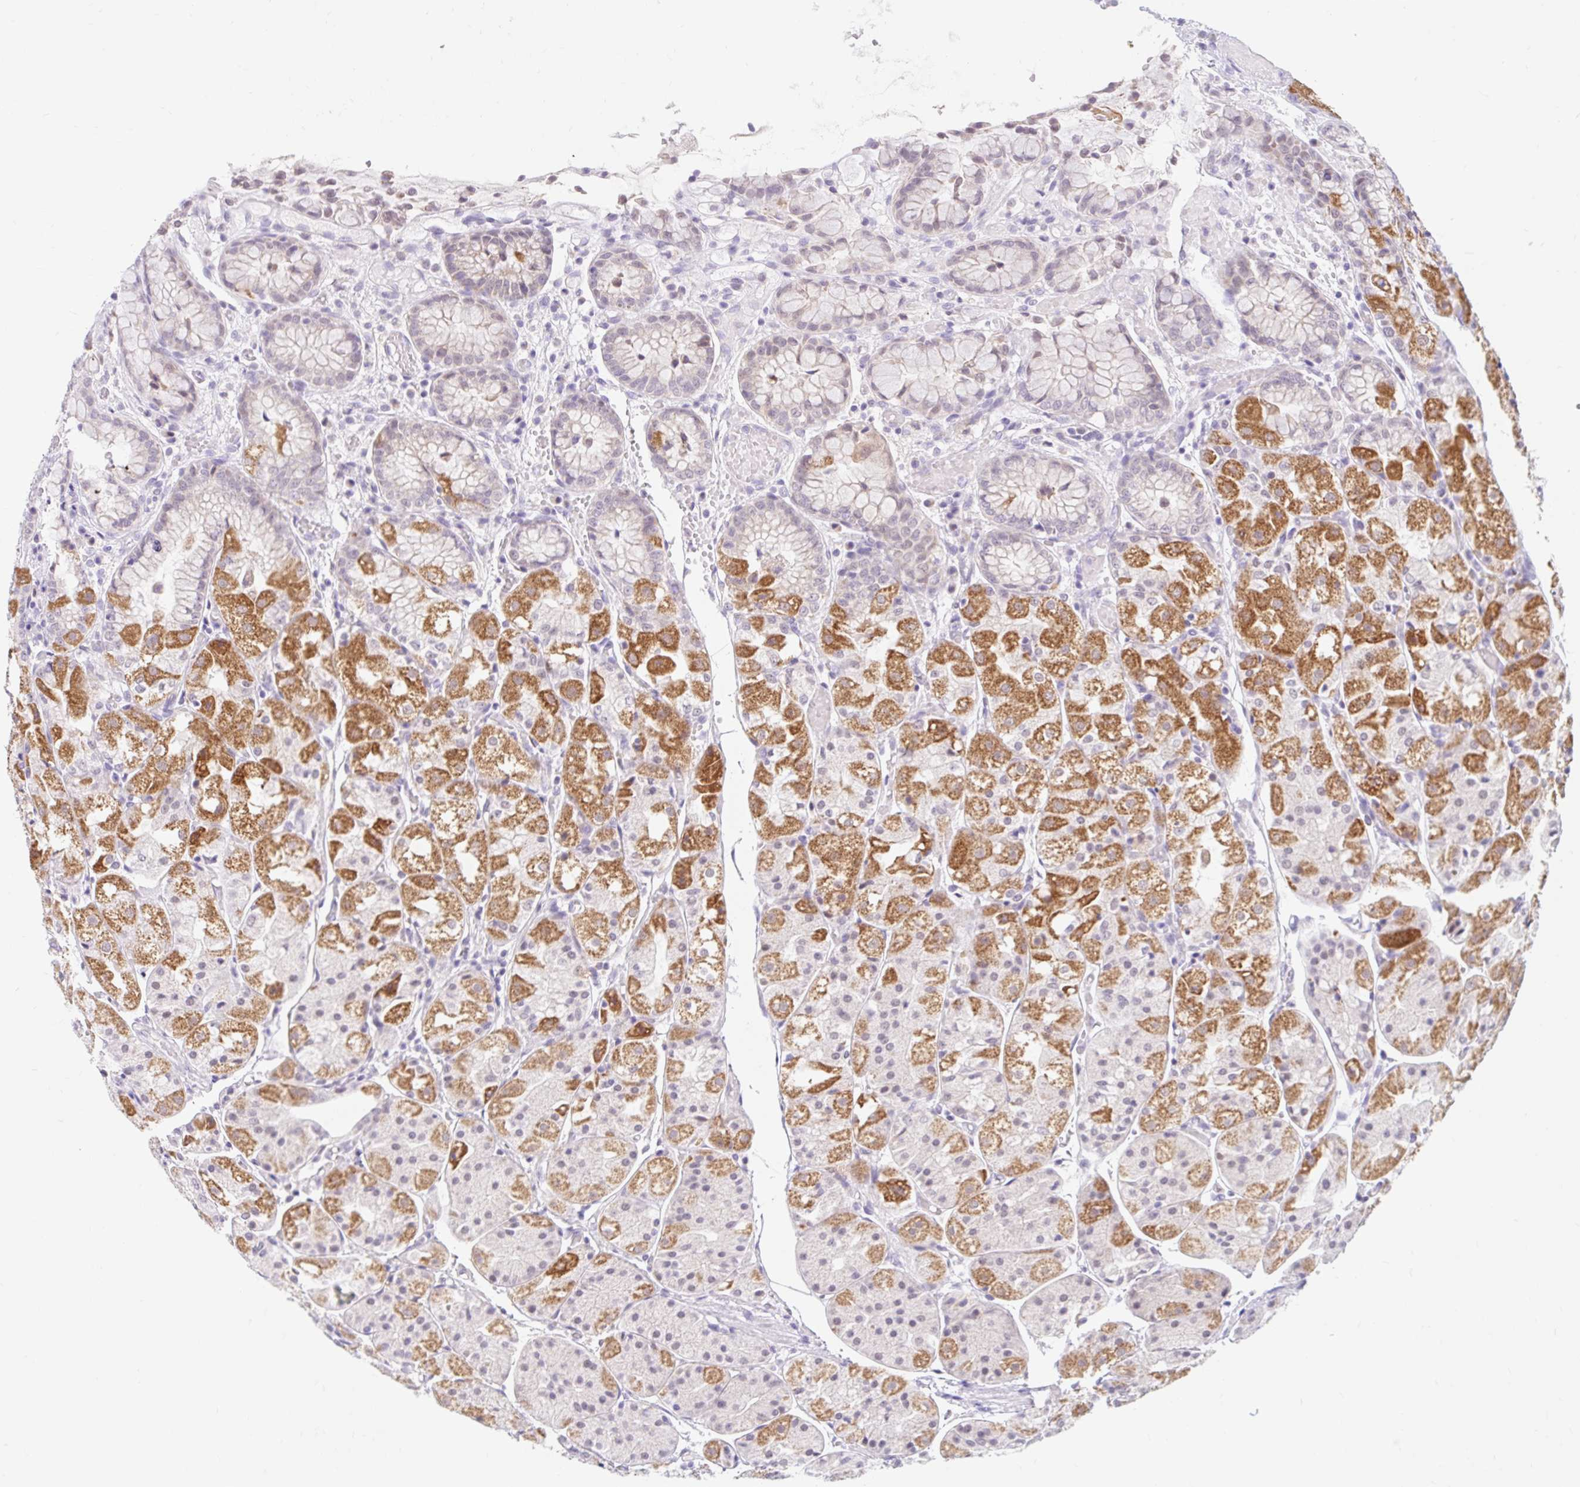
{"staining": {"intensity": "strong", "quantity": "<25%", "location": "cytoplasmic/membranous"}, "tissue": "stomach", "cell_type": "Glandular cells", "image_type": "normal", "snomed": [{"axis": "morphology", "description": "Normal tissue, NOS"}, {"axis": "topography", "description": "Stomach, upper"}], "caption": "Strong cytoplasmic/membranous positivity is present in about <25% of glandular cells in unremarkable stomach. Nuclei are stained in blue.", "gene": "ITPK1", "patient": {"sex": "male", "age": 72}}